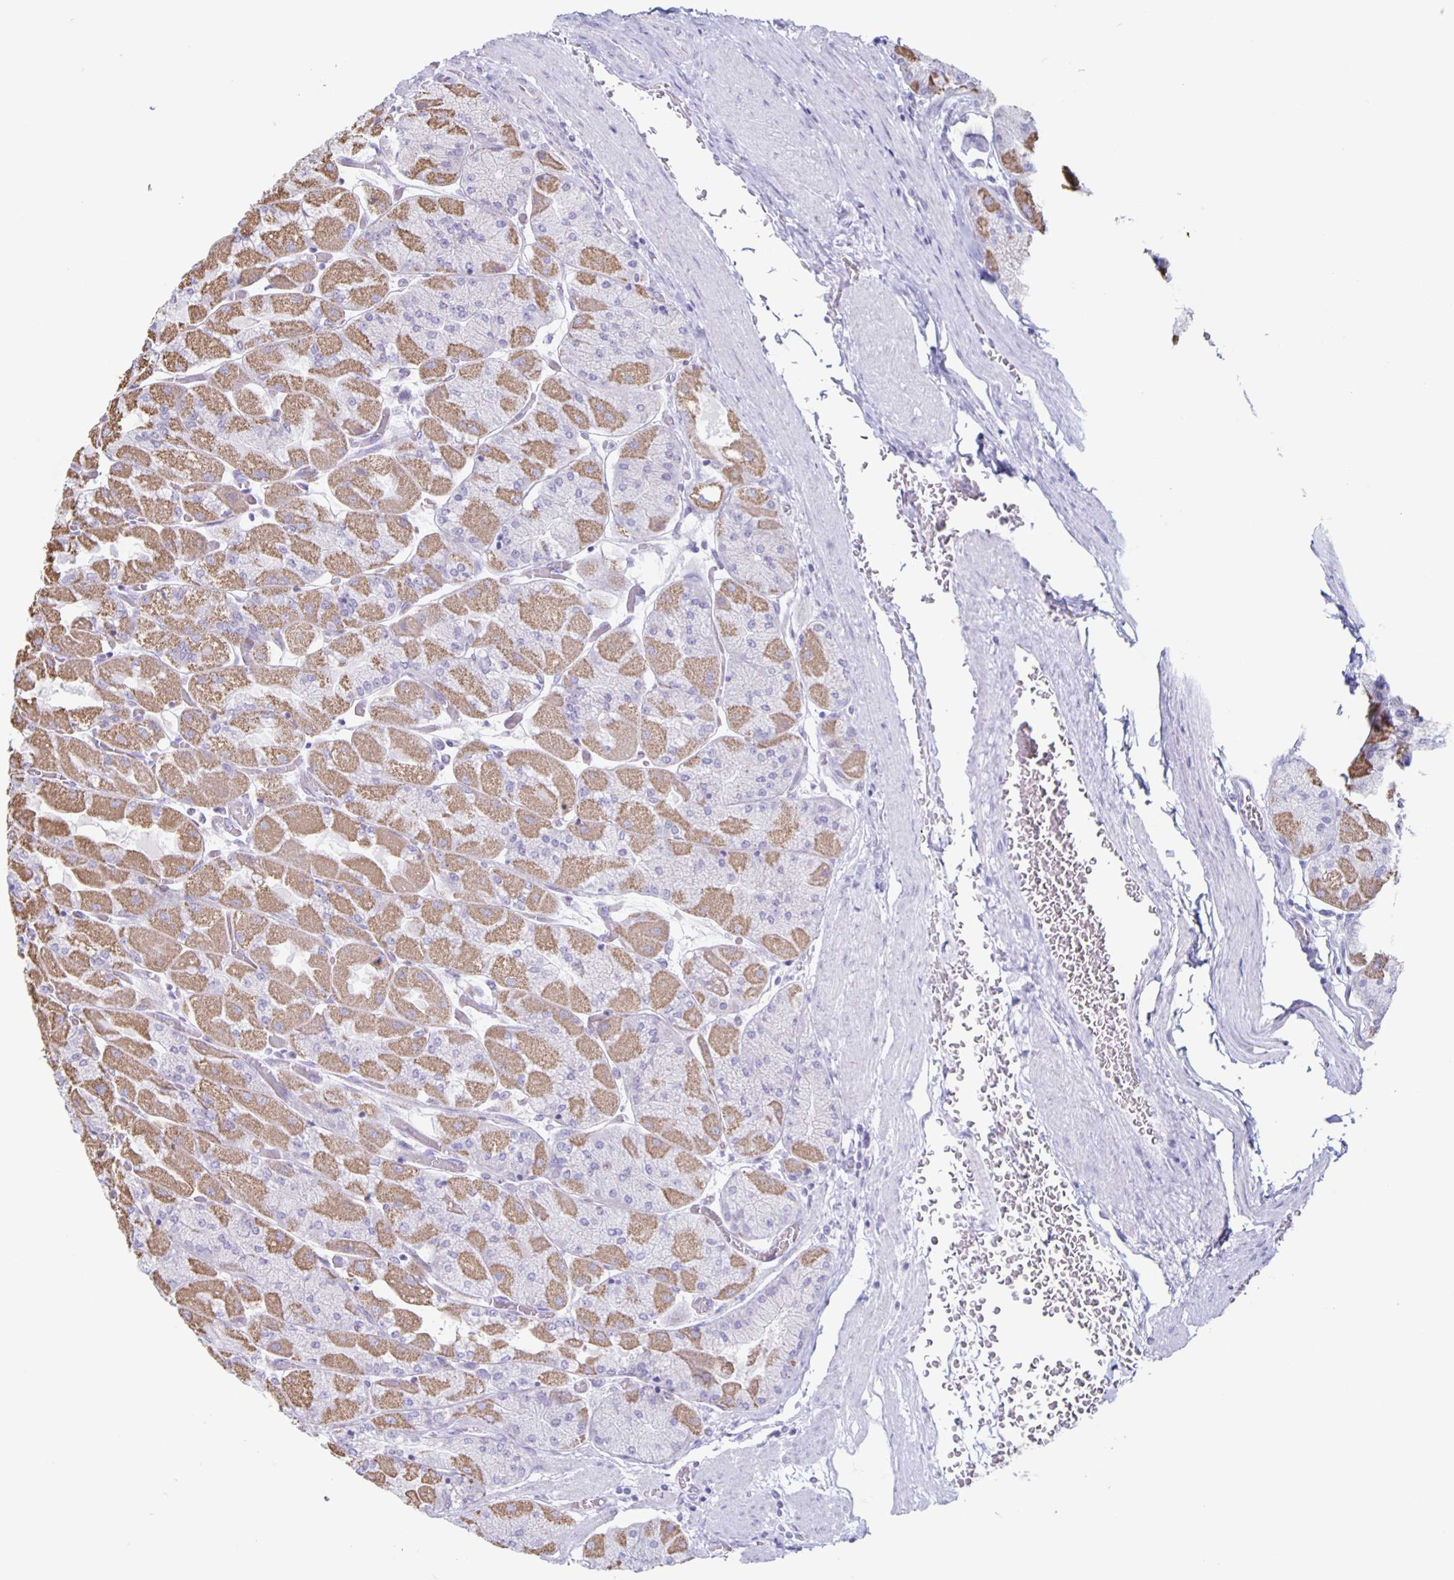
{"staining": {"intensity": "weak", "quantity": "25%-75%", "location": "cytoplasmic/membranous"}, "tissue": "stomach", "cell_type": "Glandular cells", "image_type": "normal", "snomed": [{"axis": "morphology", "description": "Normal tissue, NOS"}, {"axis": "topography", "description": "Stomach"}], "caption": "The micrograph displays a brown stain indicating the presence of a protein in the cytoplasmic/membranous of glandular cells in stomach.", "gene": "CT45A10", "patient": {"sex": "female", "age": 61}}